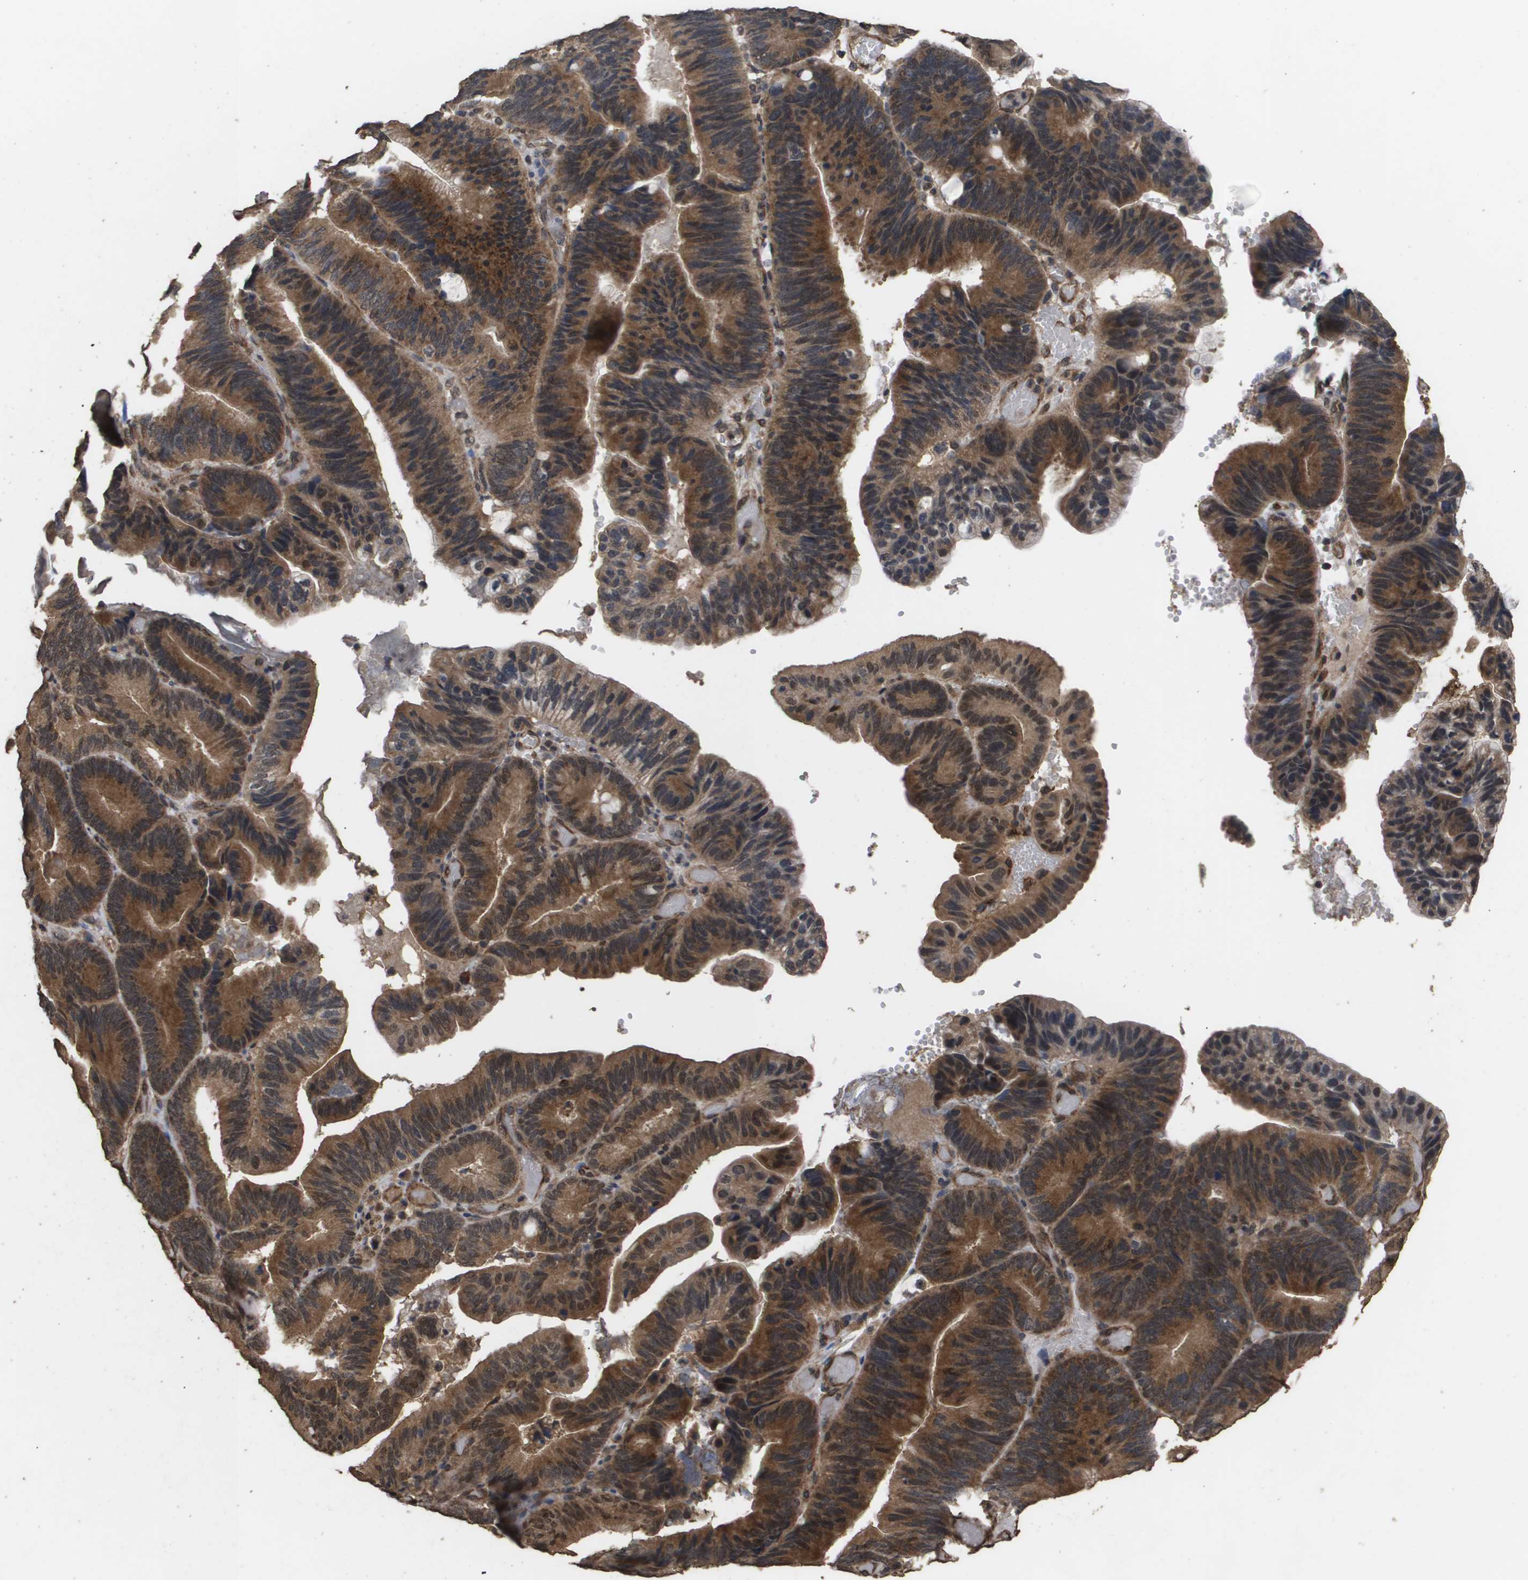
{"staining": {"intensity": "strong", "quantity": ">75%", "location": "cytoplasmic/membranous"}, "tissue": "pancreatic cancer", "cell_type": "Tumor cells", "image_type": "cancer", "snomed": [{"axis": "morphology", "description": "Adenocarcinoma, NOS"}, {"axis": "topography", "description": "Pancreas"}], "caption": "Adenocarcinoma (pancreatic) stained for a protein exhibits strong cytoplasmic/membranous positivity in tumor cells.", "gene": "CUL5", "patient": {"sex": "male", "age": 82}}